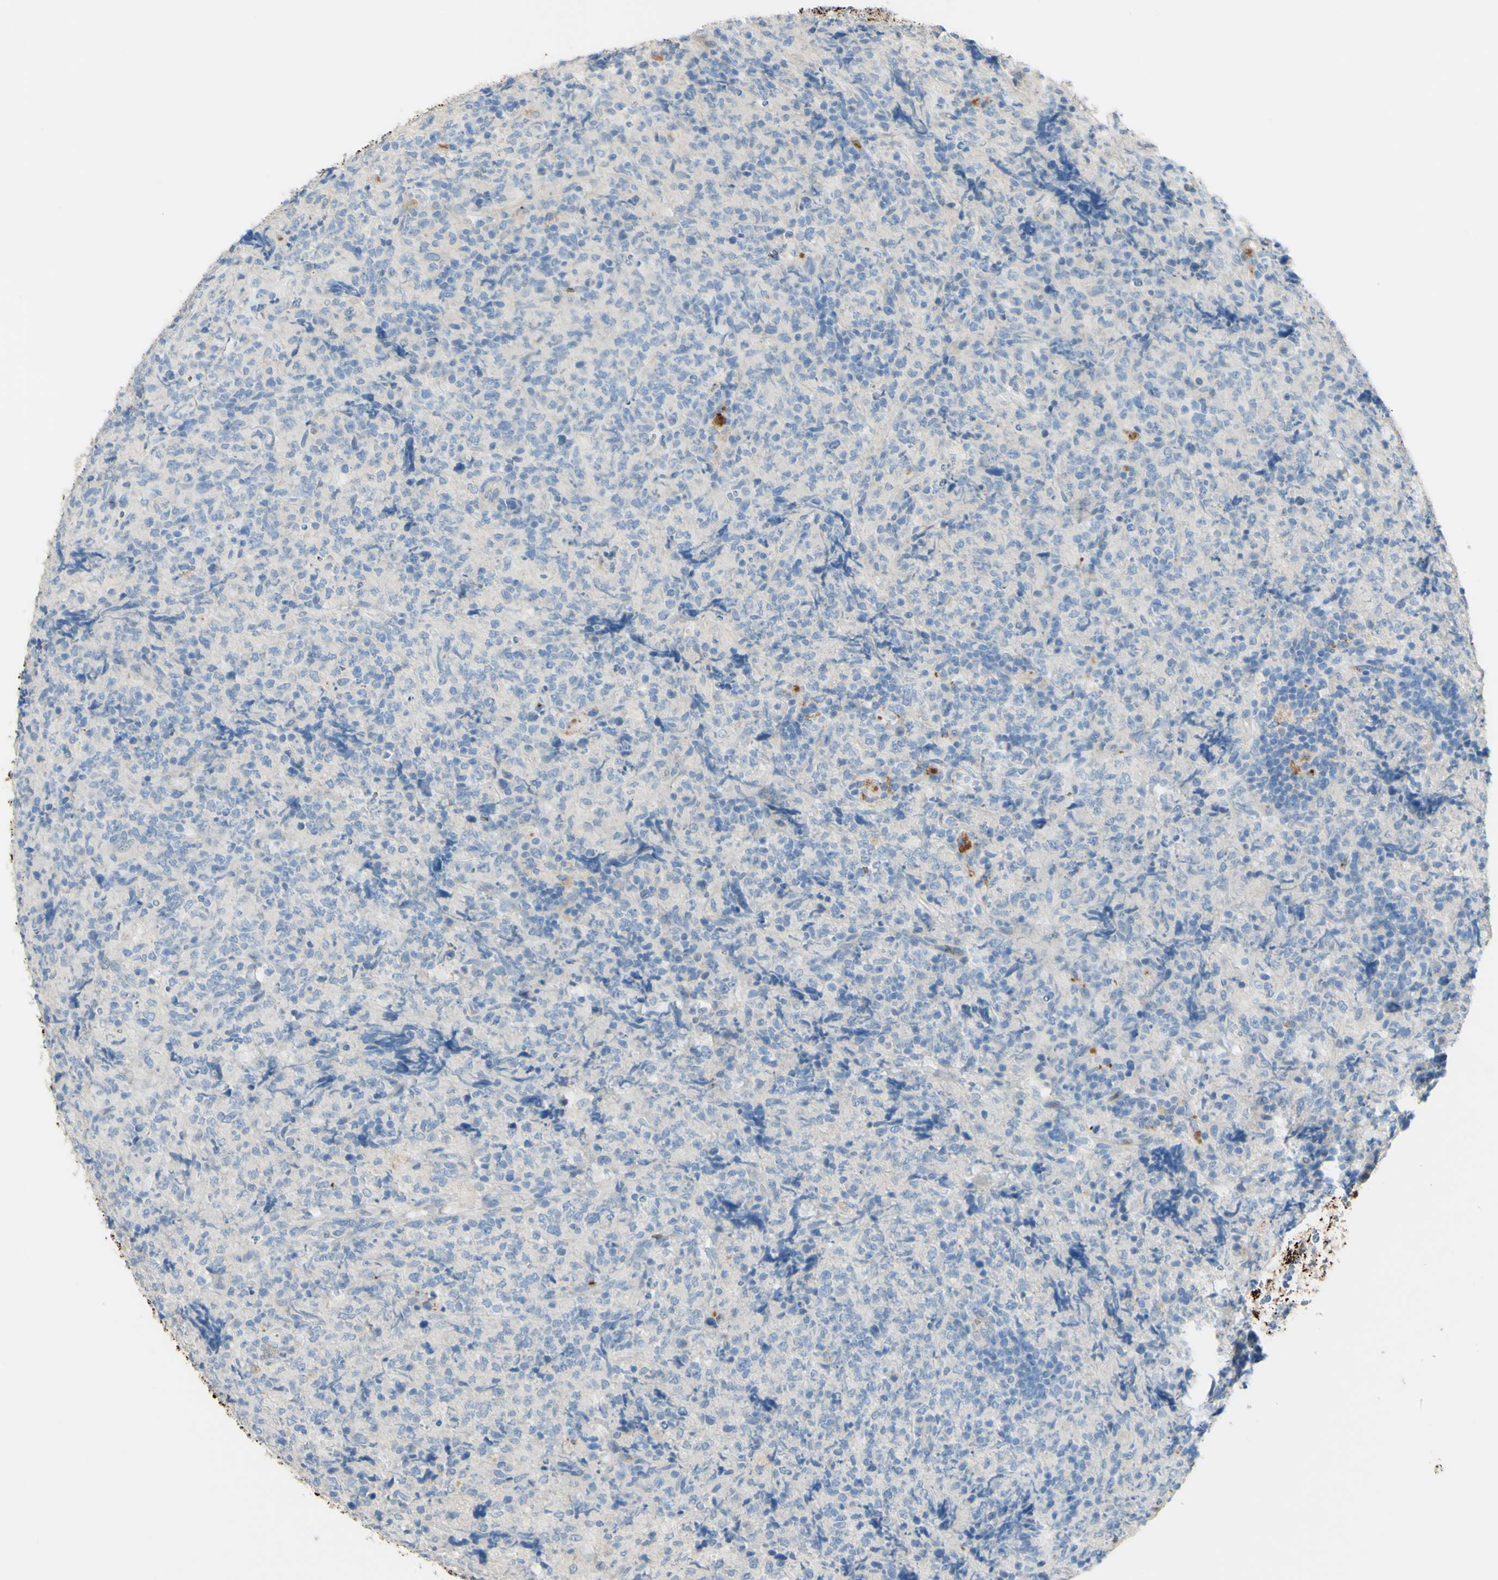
{"staining": {"intensity": "negative", "quantity": "none", "location": "none"}, "tissue": "lymphoma", "cell_type": "Tumor cells", "image_type": "cancer", "snomed": [{"axis": "morphology", "description": "Malignant lymphoma, non-Hodgkin's type, High grade"}, {"axis": "topography", "description": "Tonsil"}], "caption": "A micrograph of high-grade malignant lymphoma, non-Hodgkin's type stained for a protein displays no brown staining in tumor cells.", "gene": "GAN", "patient": {"sex": "female", "age": 36}}